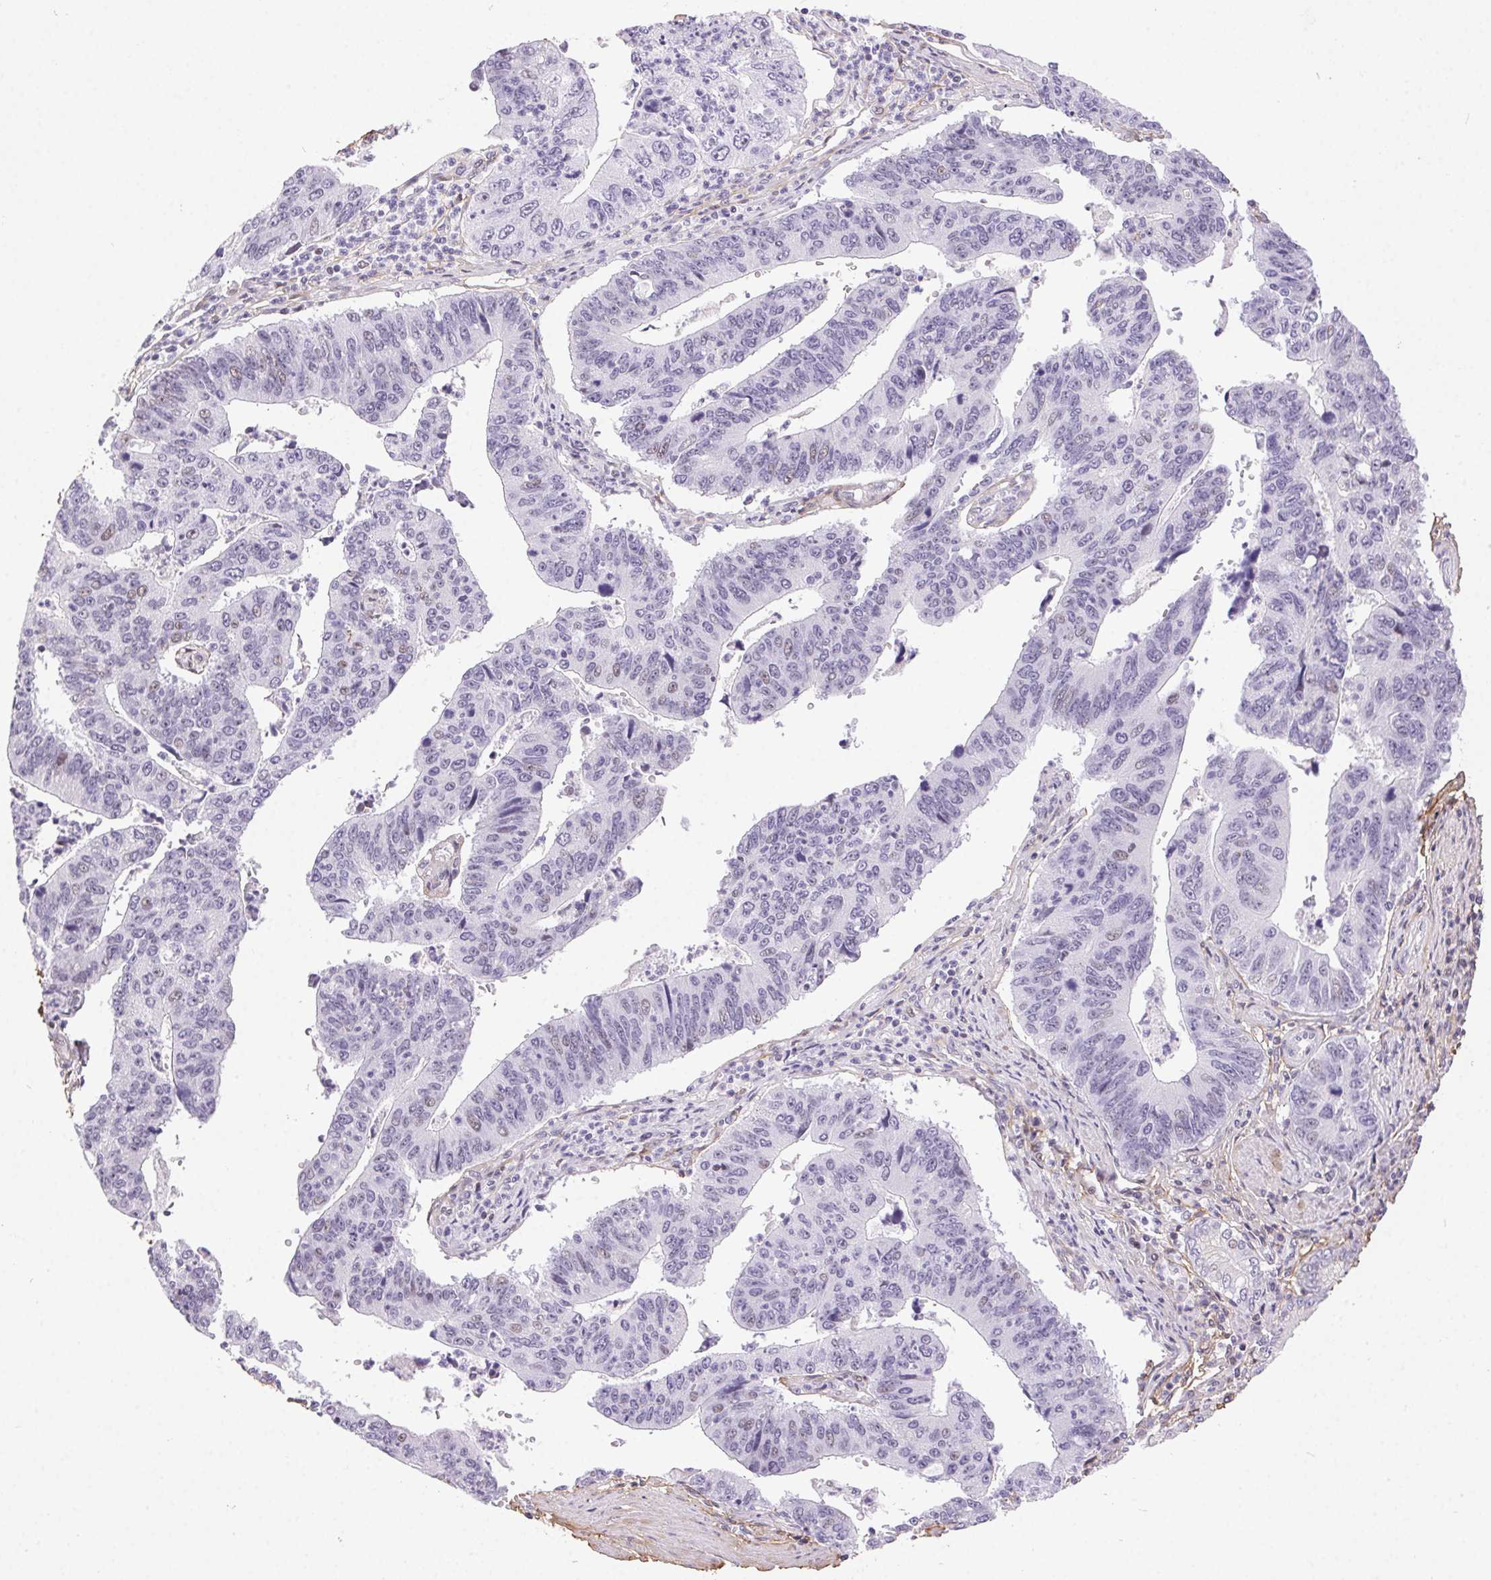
{"staining": {"intensity": "weak", "quantity": "<25%", "location": "nuclear"}, "tissue": "stomach cancer", "cell_type": "Tumor cells", "image_type": "cancer", "snomed": [{"axis": "morphology", "description": "Adenocarcinoma, NOS"}, {"axis": "topography", "description": "Stomach"}], "caption": "Immunohistochemical staining of stomach cancer demonstrates no significant positivity in tumor cells. (DAB immunohistochemistry (IHC) with hematoxylin counter stain).", "gene": "PDZD2", "patient": {"sex": "male", "age": 59}}